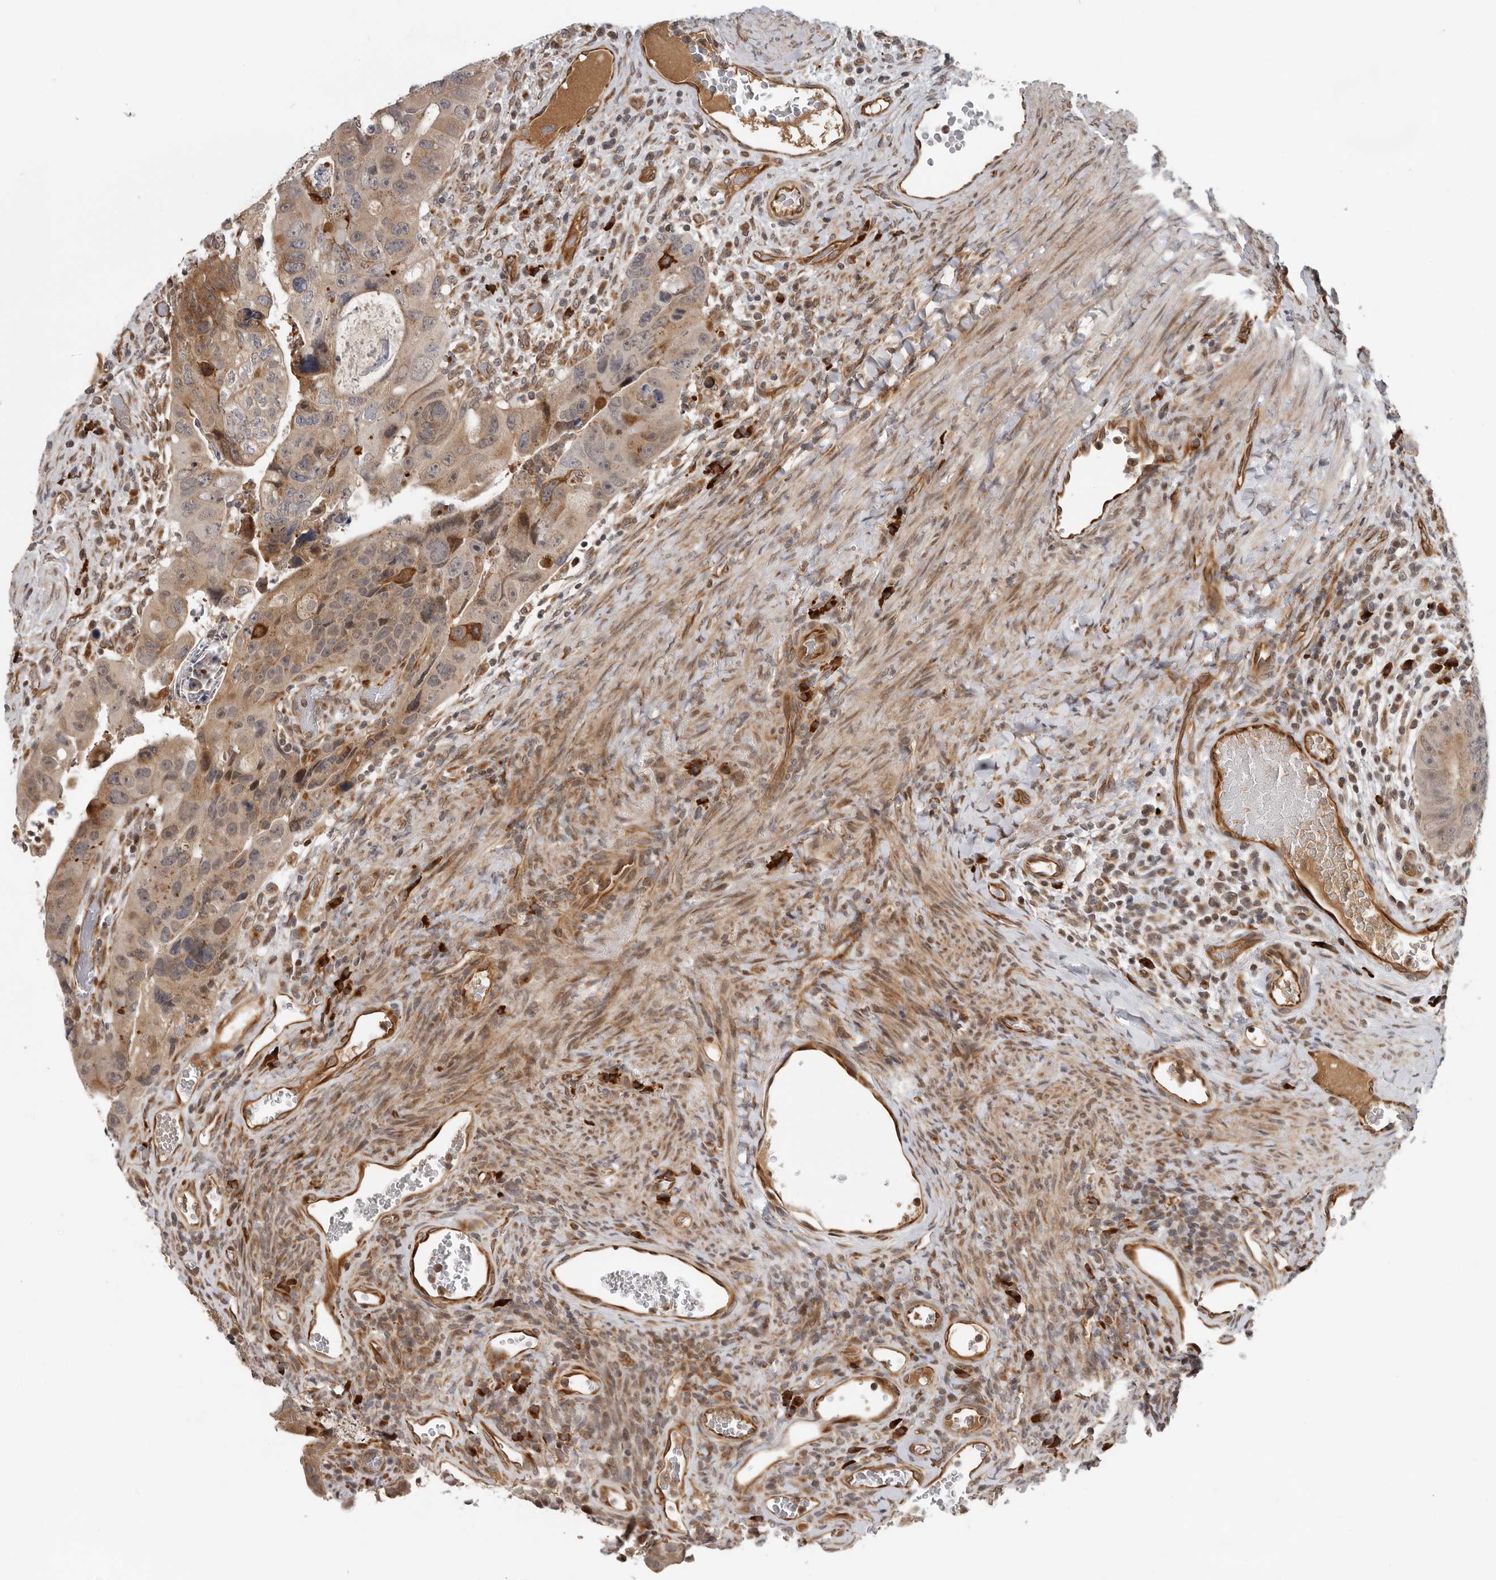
{"staining": {"intensity": "moderate", "quantity": "25%-75%", "location": "cytoplasmic/membranous"}, "tissue": "colorectal cancer", "cell_type": "Tumor cells", "image_type": "cancer", "snomed": [{"axis": "morphology", "description": "Adenocarcinoma, NOS"}, {"axis": "topography", "description": "Rectum"}], "caption": "DAB immunohistochemical staining of human adenocarcinoma (colorectal) reveals moderate cytoplasmic/membranous protein expression in approximately 25%-75% of tumor cells.", "gene": "RNF157", "patient": {"sex": "male", "age": 59}}